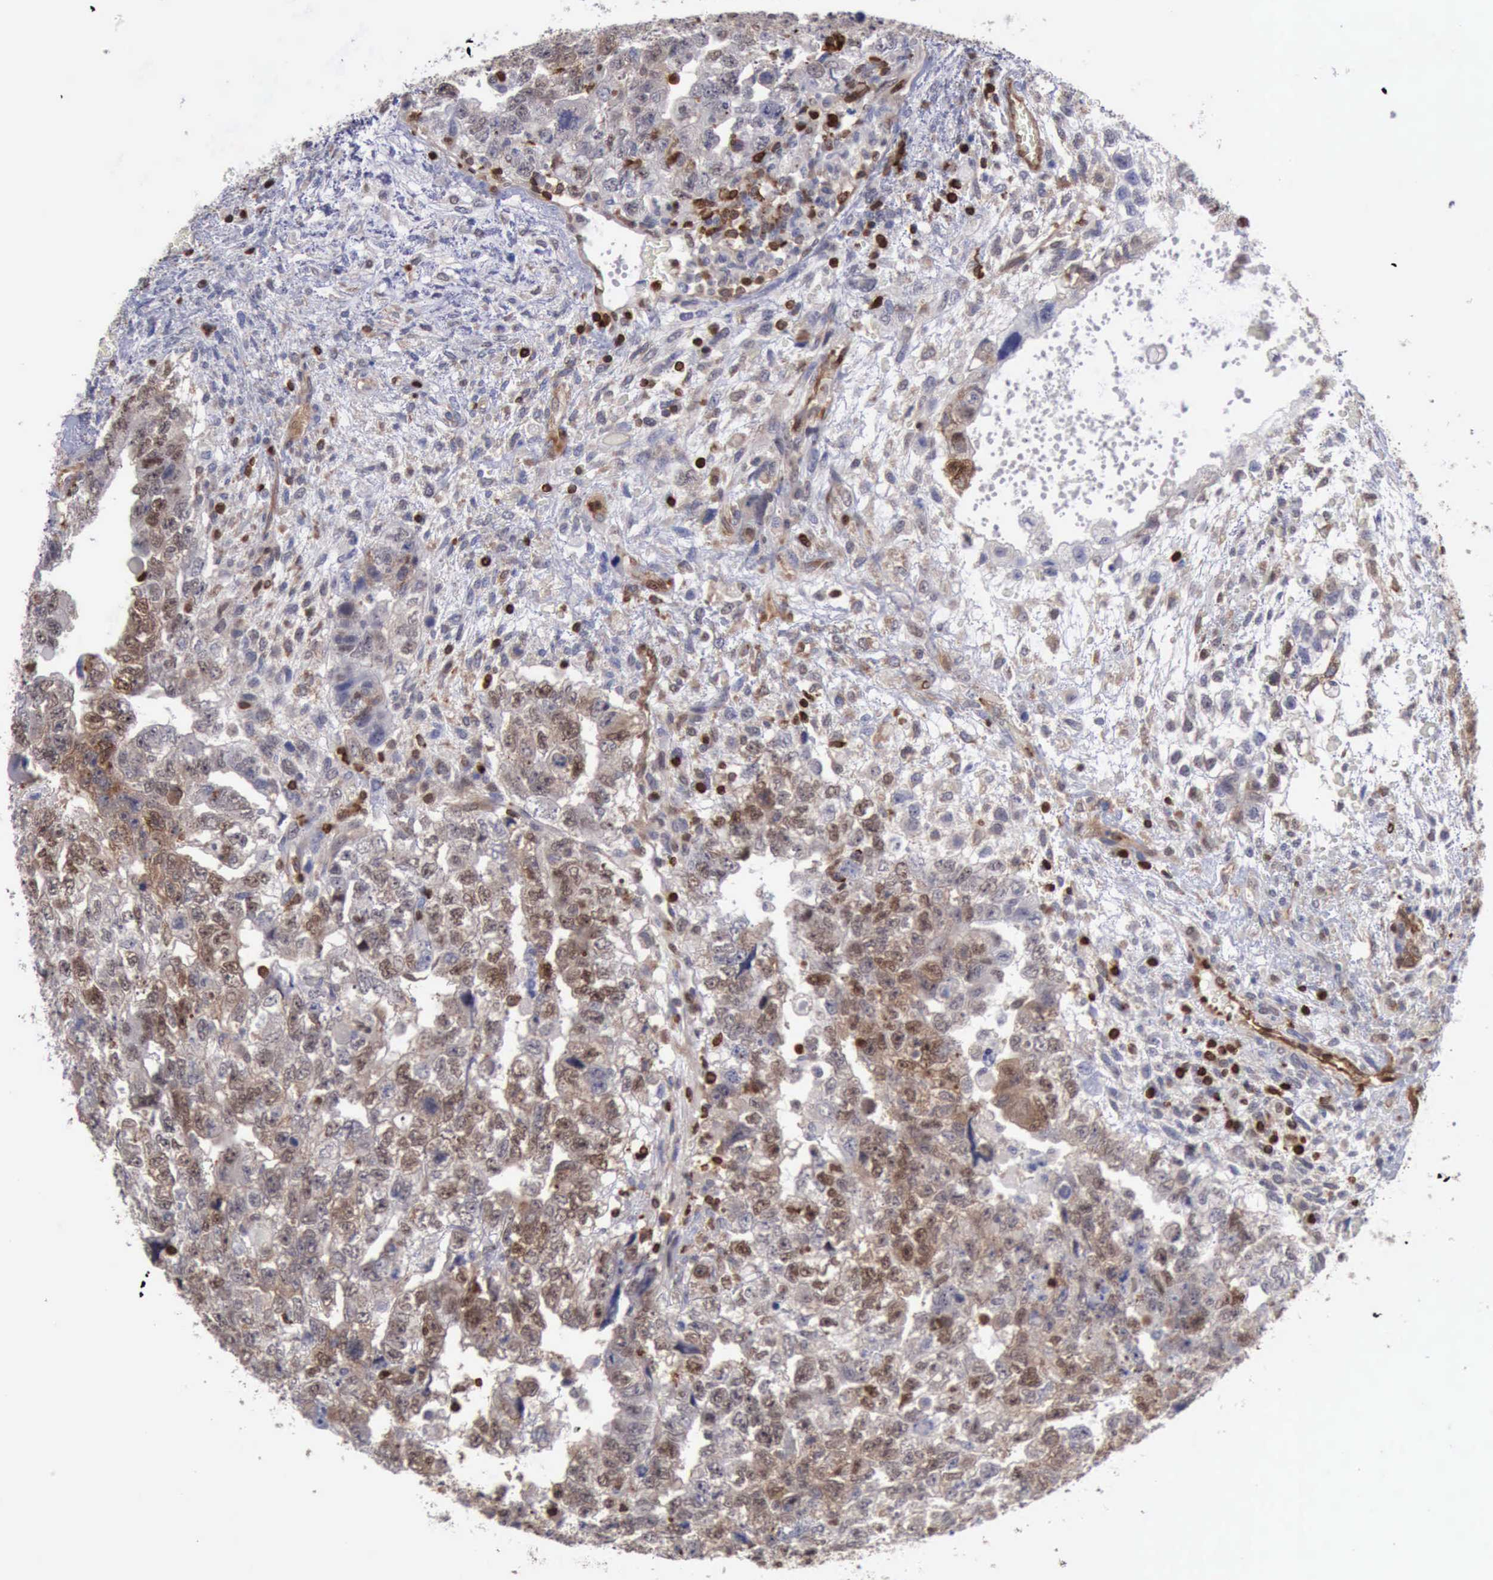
{"staining": {"intensity": "moderate", "quantity": ">75%", "location": "cytoplasmic/membranous,nuclear"}, "tissue": "testis cancer", "cell_type": "Tumor cells", "image_type": "cancer", "snomed": [{"axis": "morphology", "description": "Carcinoma, Embryonal, NOS"}, {"axis": "topography", "description": "Testis"}], "caption": "Moderate cytoplasmic/membranous and nuclear positivity for a protein is present in about >75% of tumor cells of embryonal carcinoma (testis) using immunohistochemistry (IHC).", "gene": "PDCD4", "patient": {"sex": "male", "age": 36}}